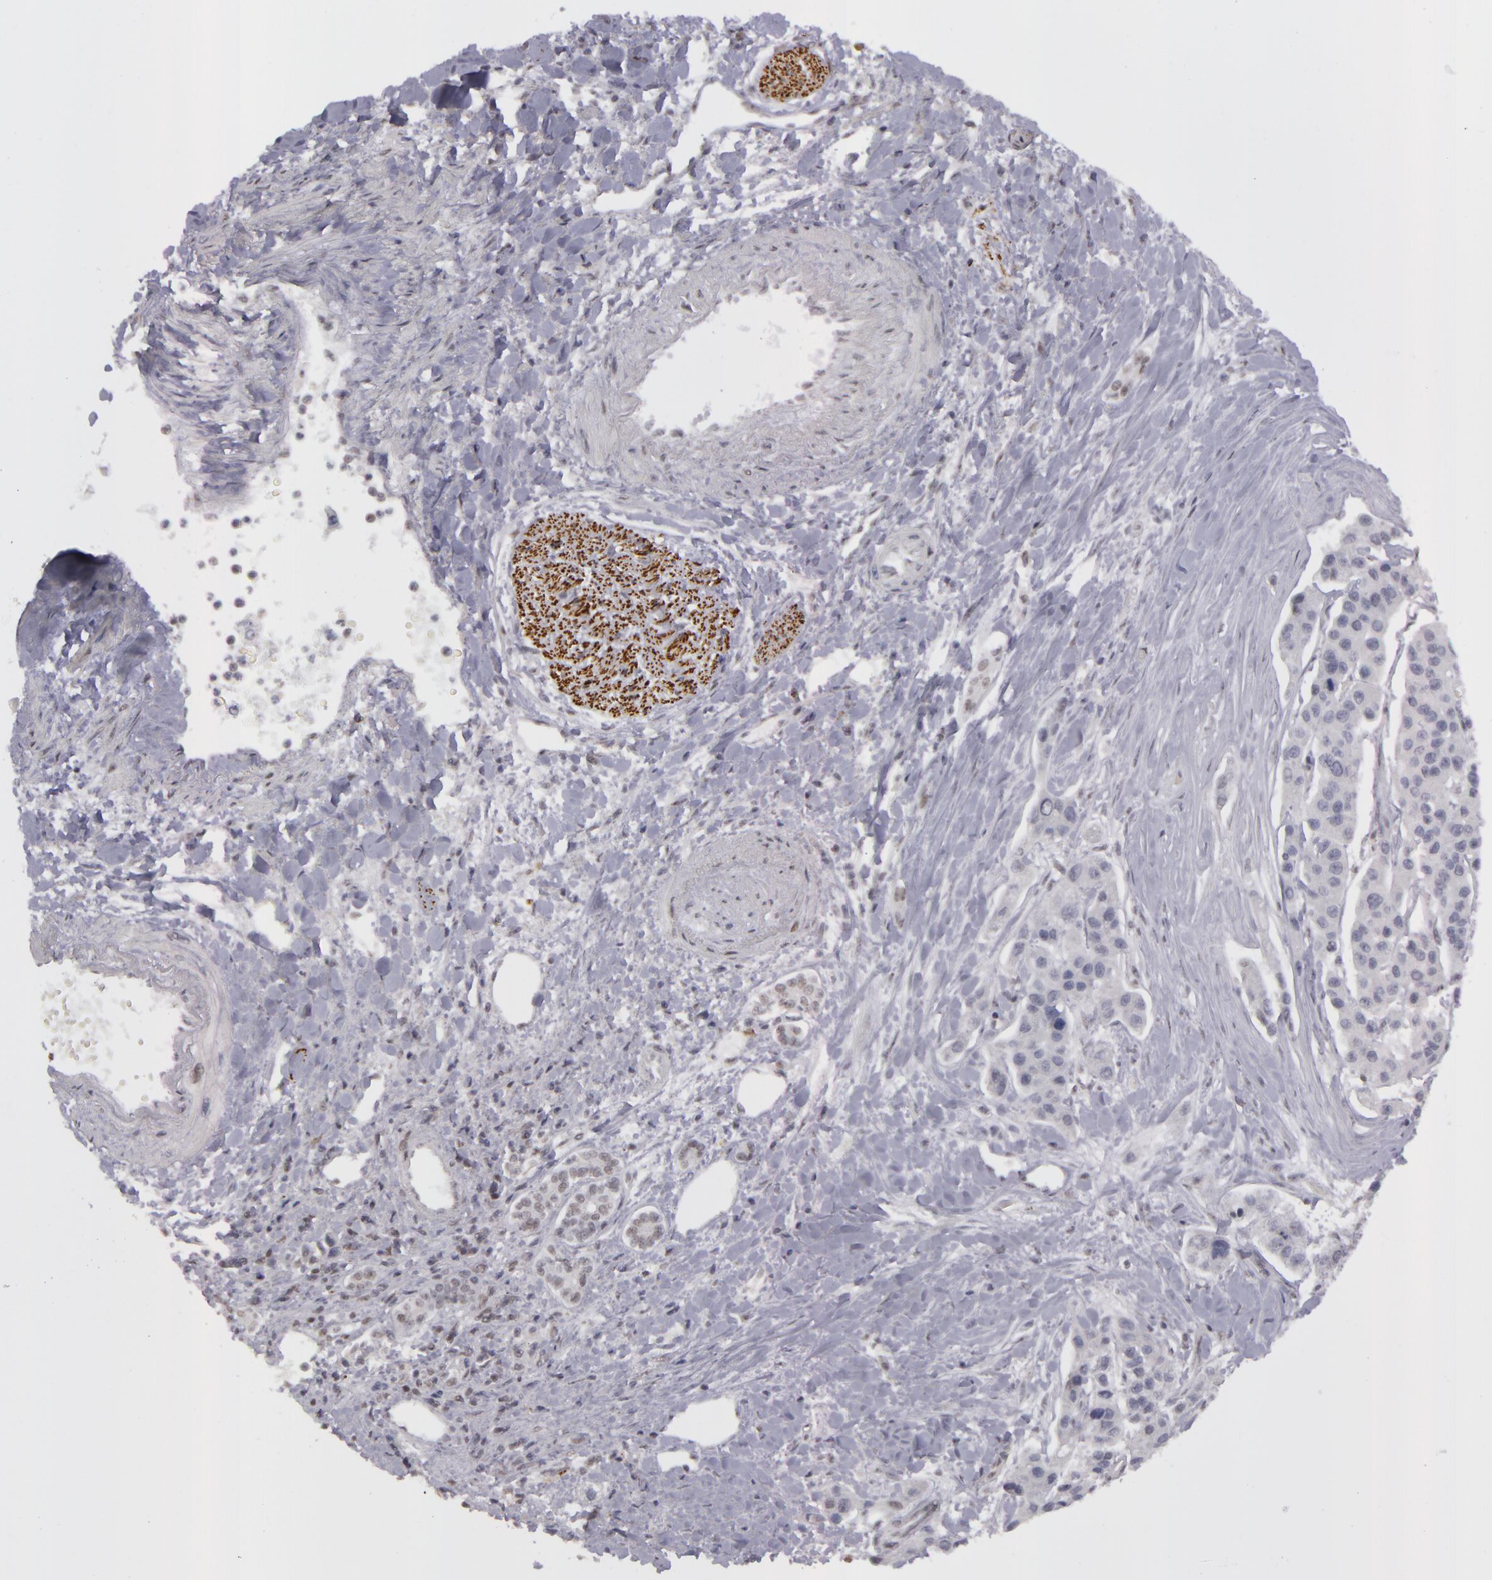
{"staining": {"intensity": "negative", "quantity": "none", "location": "none"}, "tissue": "liver cancer", "cell_type": "Tumor cells", "image_type": "cancer", "snomed": [{"axis": "morphology", "description": "Carcinoma, Hepatocellular, NOS"}, {"axis": "topography", "description": "Liver"}], "caption": "The IHC photomicrograph has no significant positivity in tumor cells of liver cancer tissue. The staining was performed using DAB (3,3'-diaminobenzidine) to visualize the protein expression in brown, while the nuclei were stained in blue with hematoxylin (Magnification: 20x).", "gene": "RRP7A", "patient": {"sex": "female", "age": 85}}